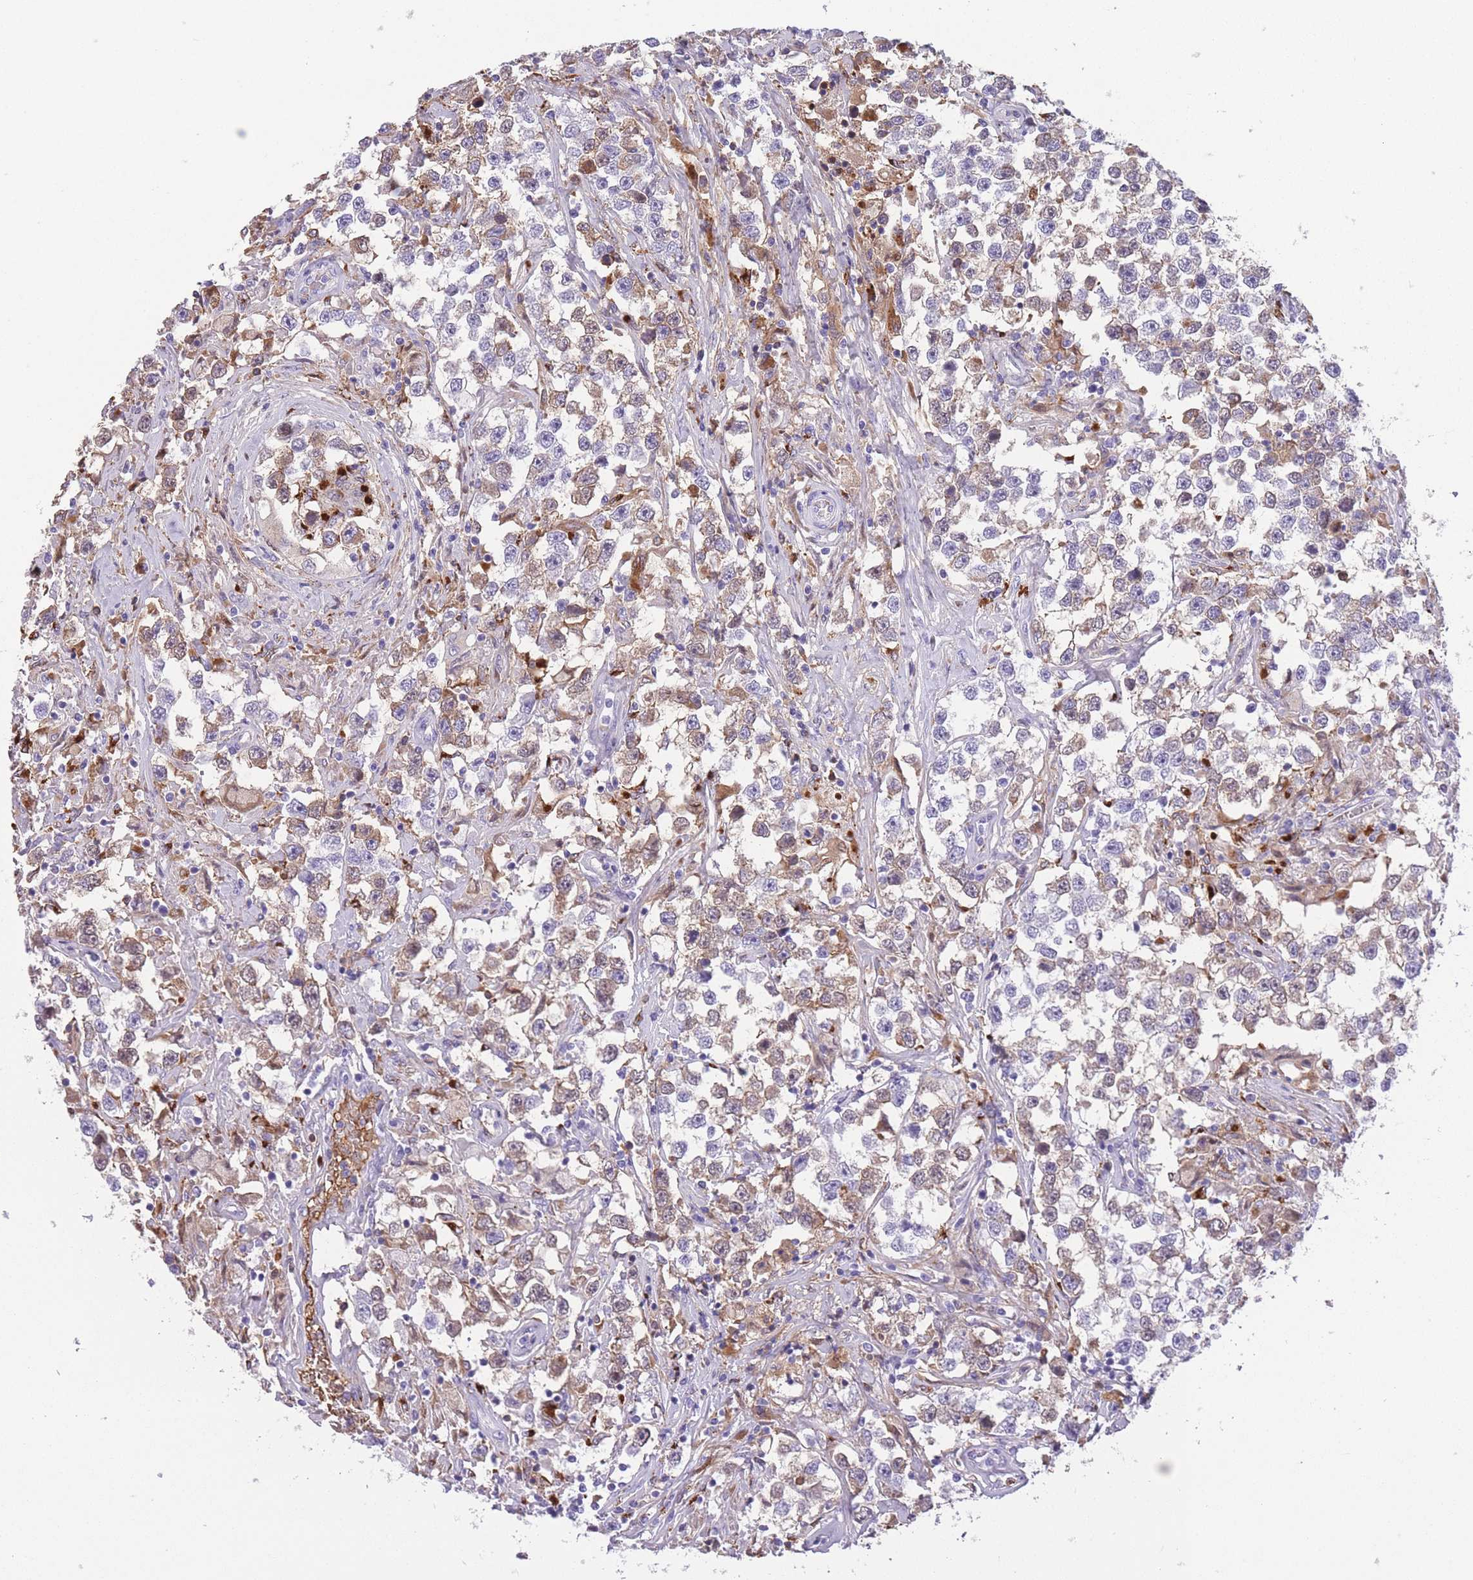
{"staining": {"intensity": "weak", "quantity": "25%-75%", "location": "cytoplasmic/membranous"}, "tissue": "testis cancer", "cell_type": "Tumor cells", "image_type": "cancer", "snomed": [{"axis": "morphology", "description": "Seminoma, NOS"}, {"axis": "topography", "description": "Testis"}], "caption": "High-power microscopy captured an IHC micrograph of testis seminoma, revealing weak cytoplasmic/membranous staining in about 25%-75% of tumor cells. The protein is stained brown, and the nuclei are stained in blue (DAB IHC with brightfield microscopy, high magnification).", "gene": "GNAT1", "patient": {"sex": "male", "age": 46}}